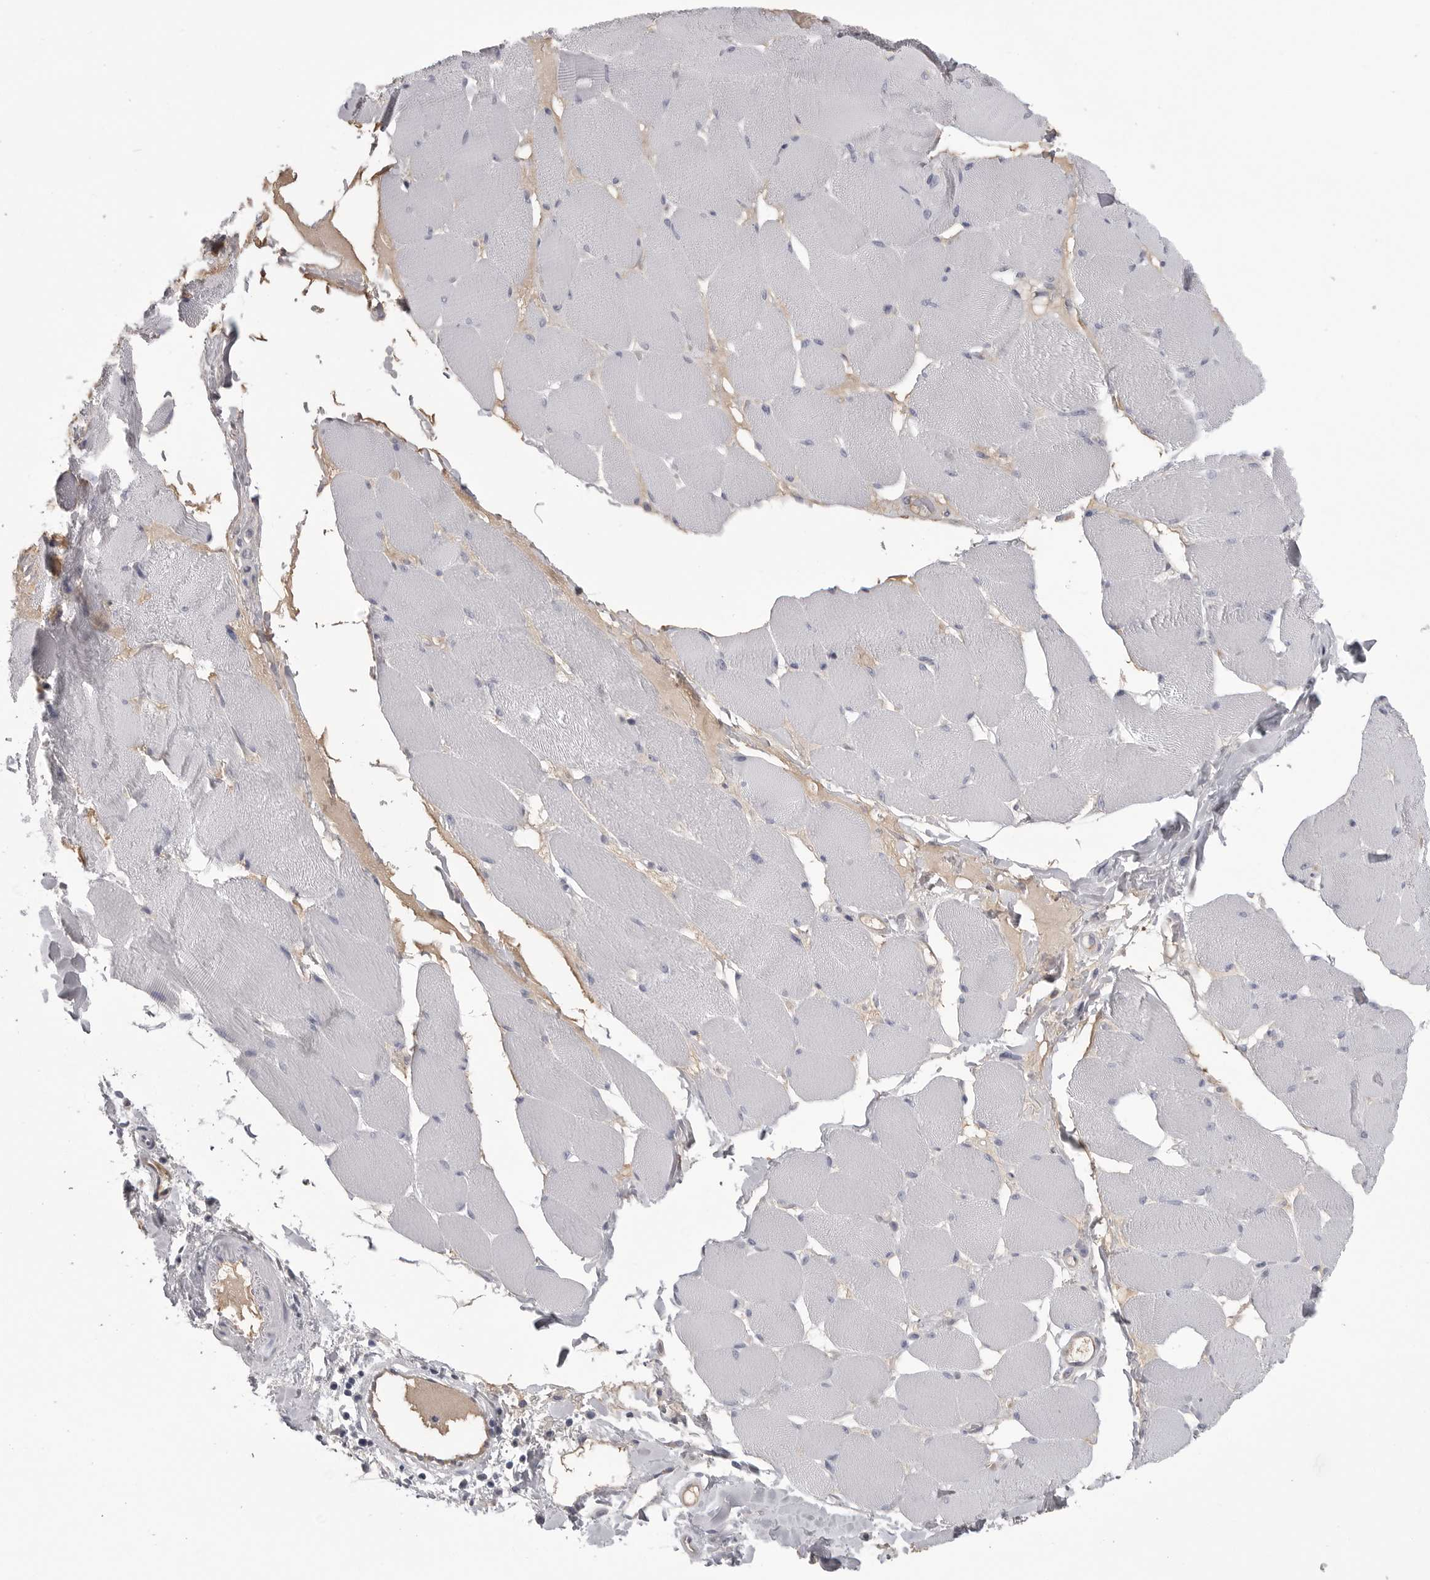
{"staining": {"intensity": "negative", "quantity": "none", "location": "none"}, "tissue": "skeletal muscle", "cell_type": "Myocytes", "image_type": "normal", "snomed": [{"axis": "morphology", "description": "Normal tissue, NOS"}, {"axis": "topography", "description": "Skin"}, {"axis": "topography", "description": "Skeletal muscle"}], "caption": "Histopathology image shows no protein staining in myocytes of normal skeletal muscle. (DAB IHC visualized using brightfield microscopy, high magnification).", "gene": "FKBP2", "patient": {"sex": "male", "age": 83}}